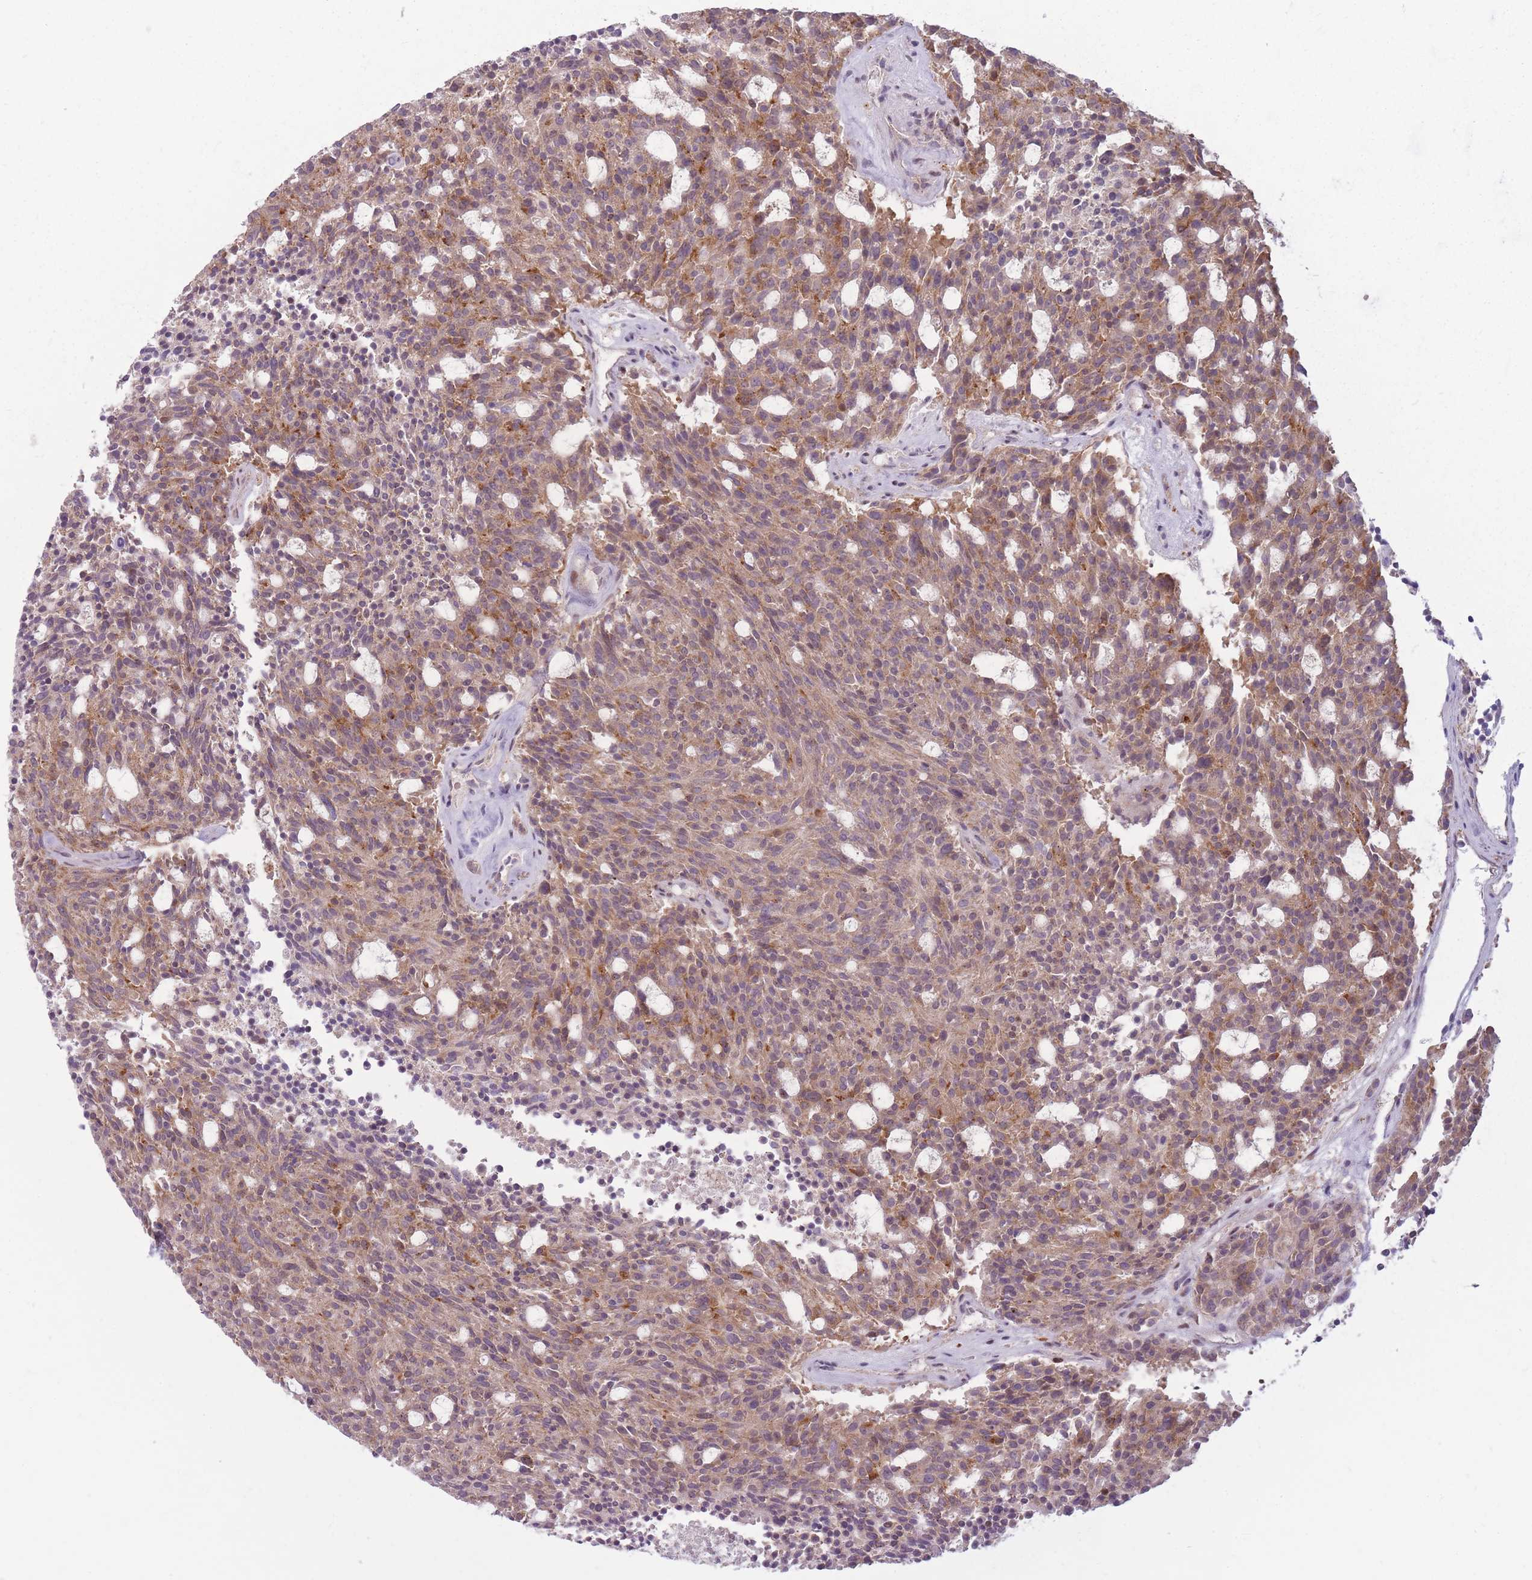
{"staining": {"intensity": "moderate", "quantity": ">75%", "location": "cytoplasmic/membranous"}, "tissue": "carcinoid", "cell_type": "Tumor cells", "image_type": "cancer", "snomed": [{"axis": "morphology", "description": "Carcinoid, malignant, NOS"}, {"axis": "topography", "description": "Pancreas"}], "caption": "Carcinoid stained for a protein exhibits moderate cytoplasmic/membranous positivity in tumor cells.", "gene": "LGALS9", "patient": {"sex": "female", "age": 54}}